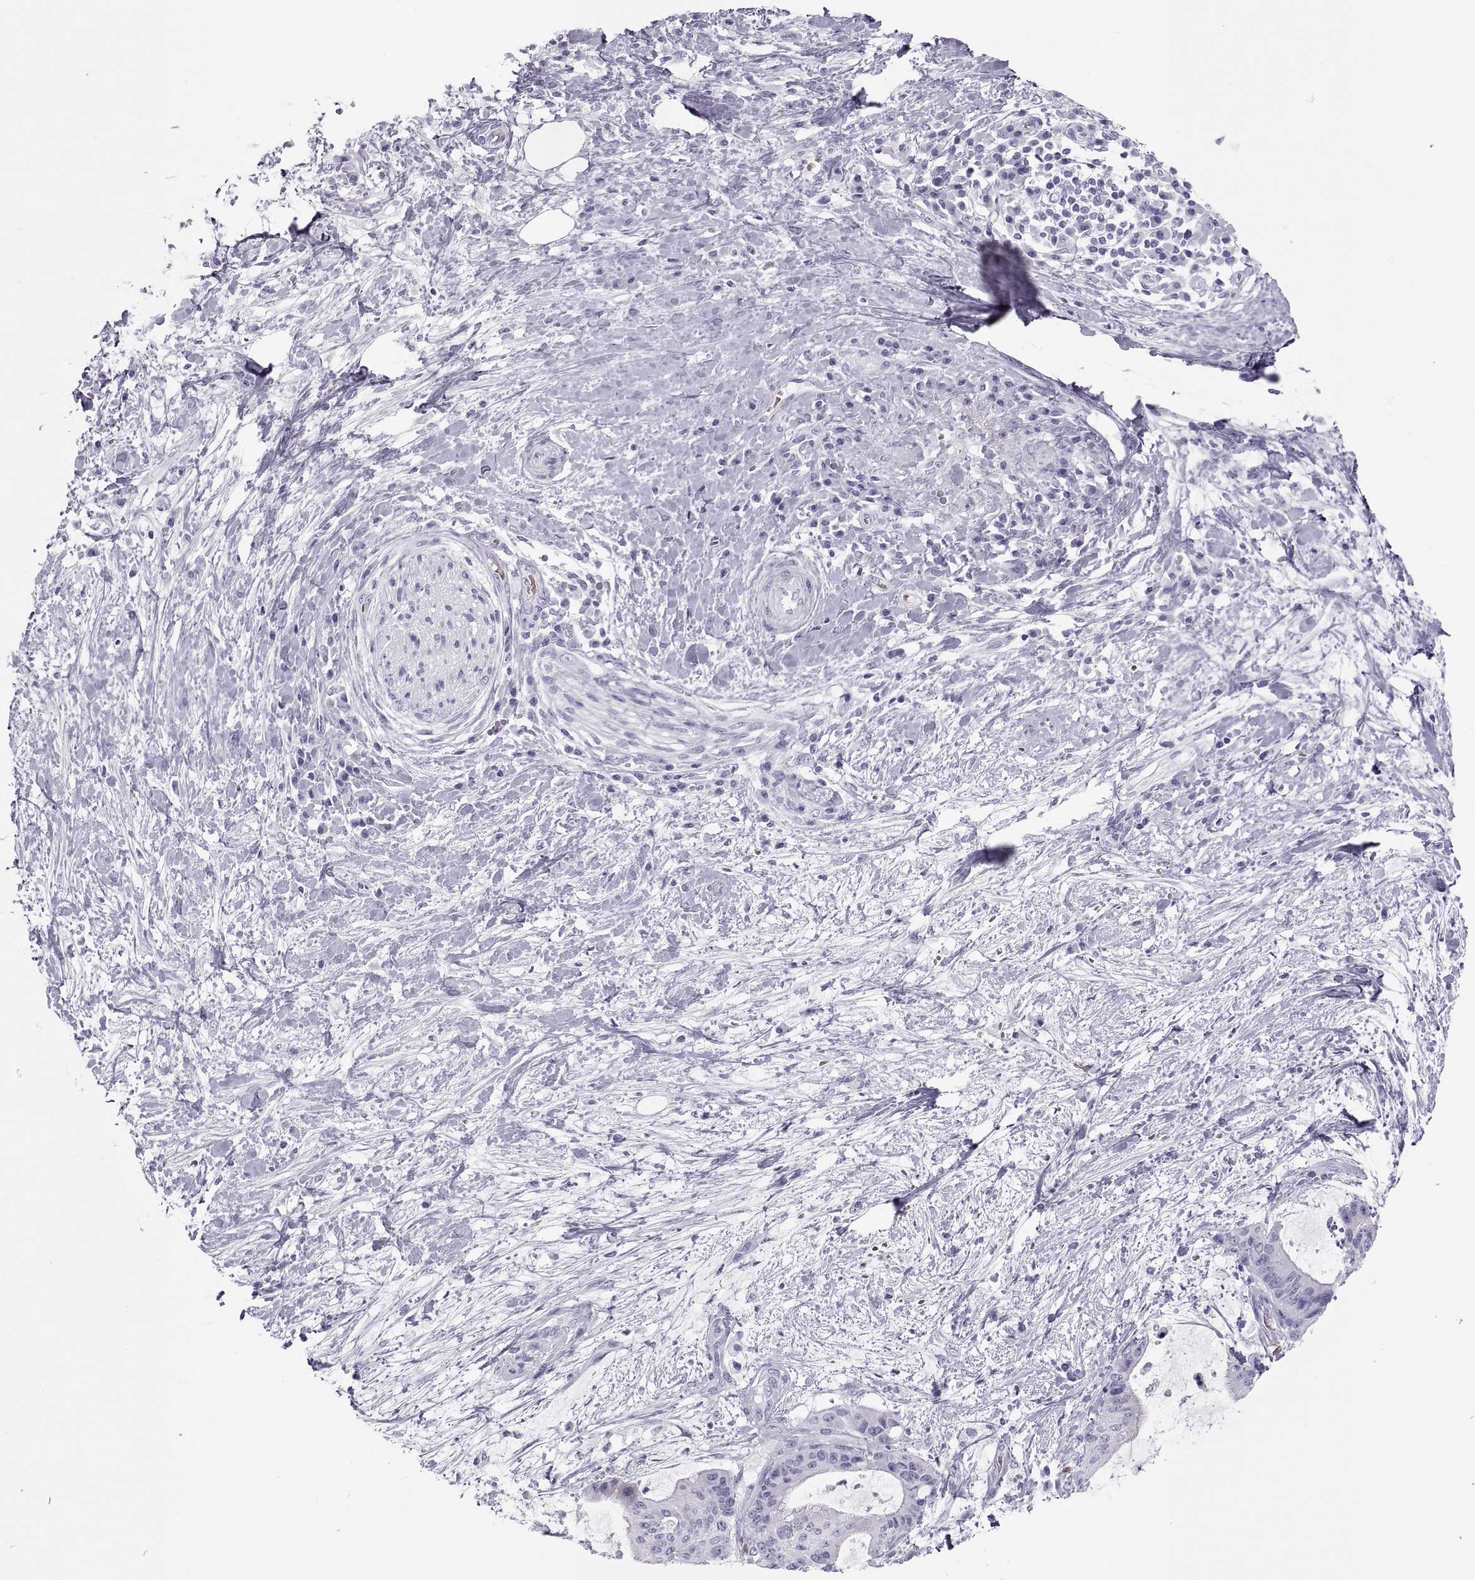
{"staining": {"intensity": "negative", "quantity": "none", "location": "none"}, "tissue": "liver cancer", "cell_type": "Tumor cells", "image_type": "cancer", "snomed": [{"axis": "morphology", "description": "Cholangiocarcinoma"}, {"axis": "topography", "description": "Liver"}], "caption": "Tumor cells are negative for protein expression in human liver cancer (cholangiocarcinoma).", "gene": "SEMG1", "patient": {"sex": "female", "age": 73}}